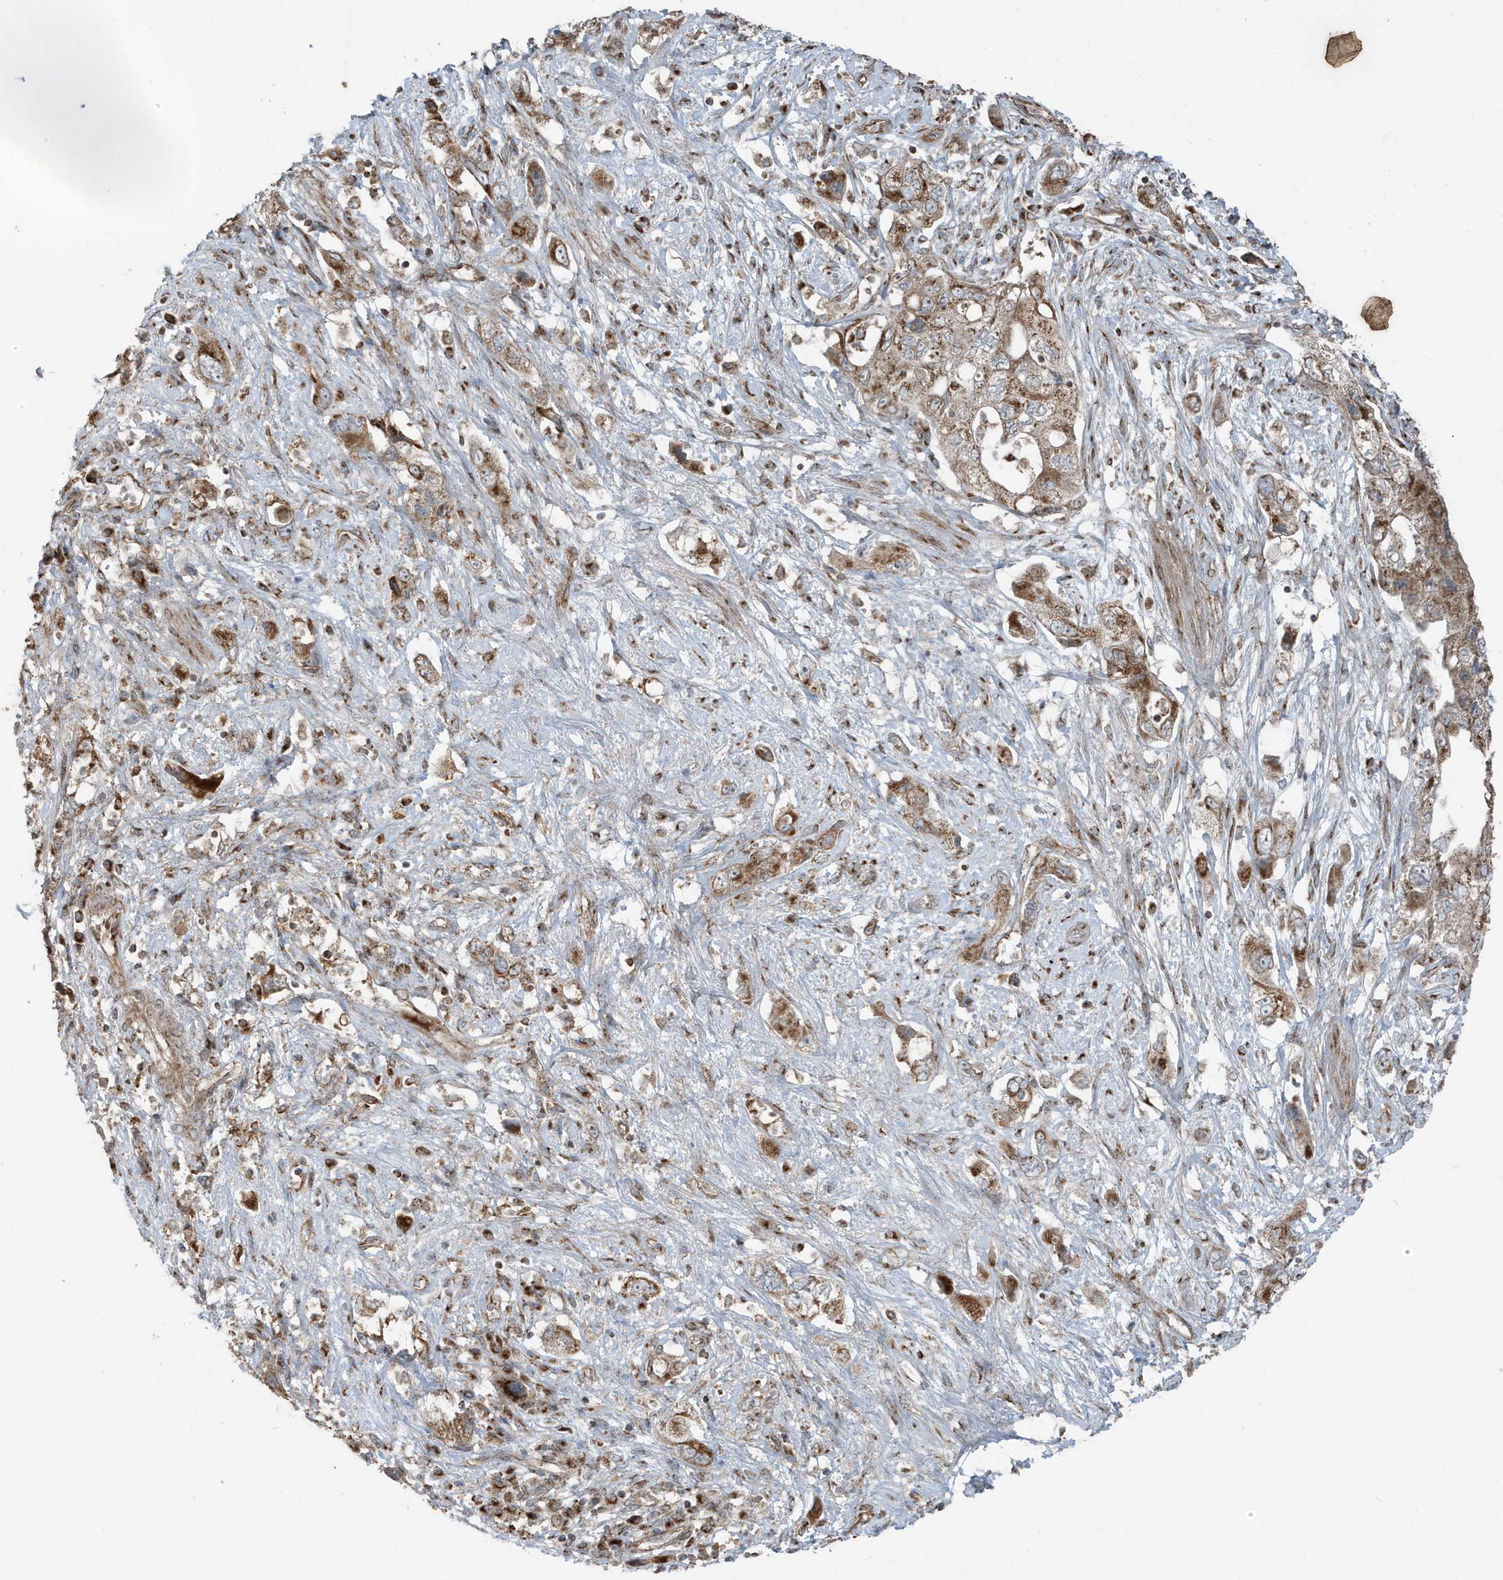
{"staining": {"intensity": "moderate", "quantity": ">75%", "location": "cytoplasmic/membranous"}, "tissue": "pancreatic cancer", "cell_type": "Tumor cells", "image_type": "cancer", "snomed": [{"axis": "morphology", "description": "Adenocarcinoma, NOS"}, {"axis": "topography", "description": "Pancreas"}], "caption": "Moderate cytoplasmic/membranous positivity for a protein is identified in approximately >75% of tumor cells of pancreatic cancer using immunohistochemistry (IHC).", "gene": "GOLGA4", "patient": {"sex": "female", "age": 73}}